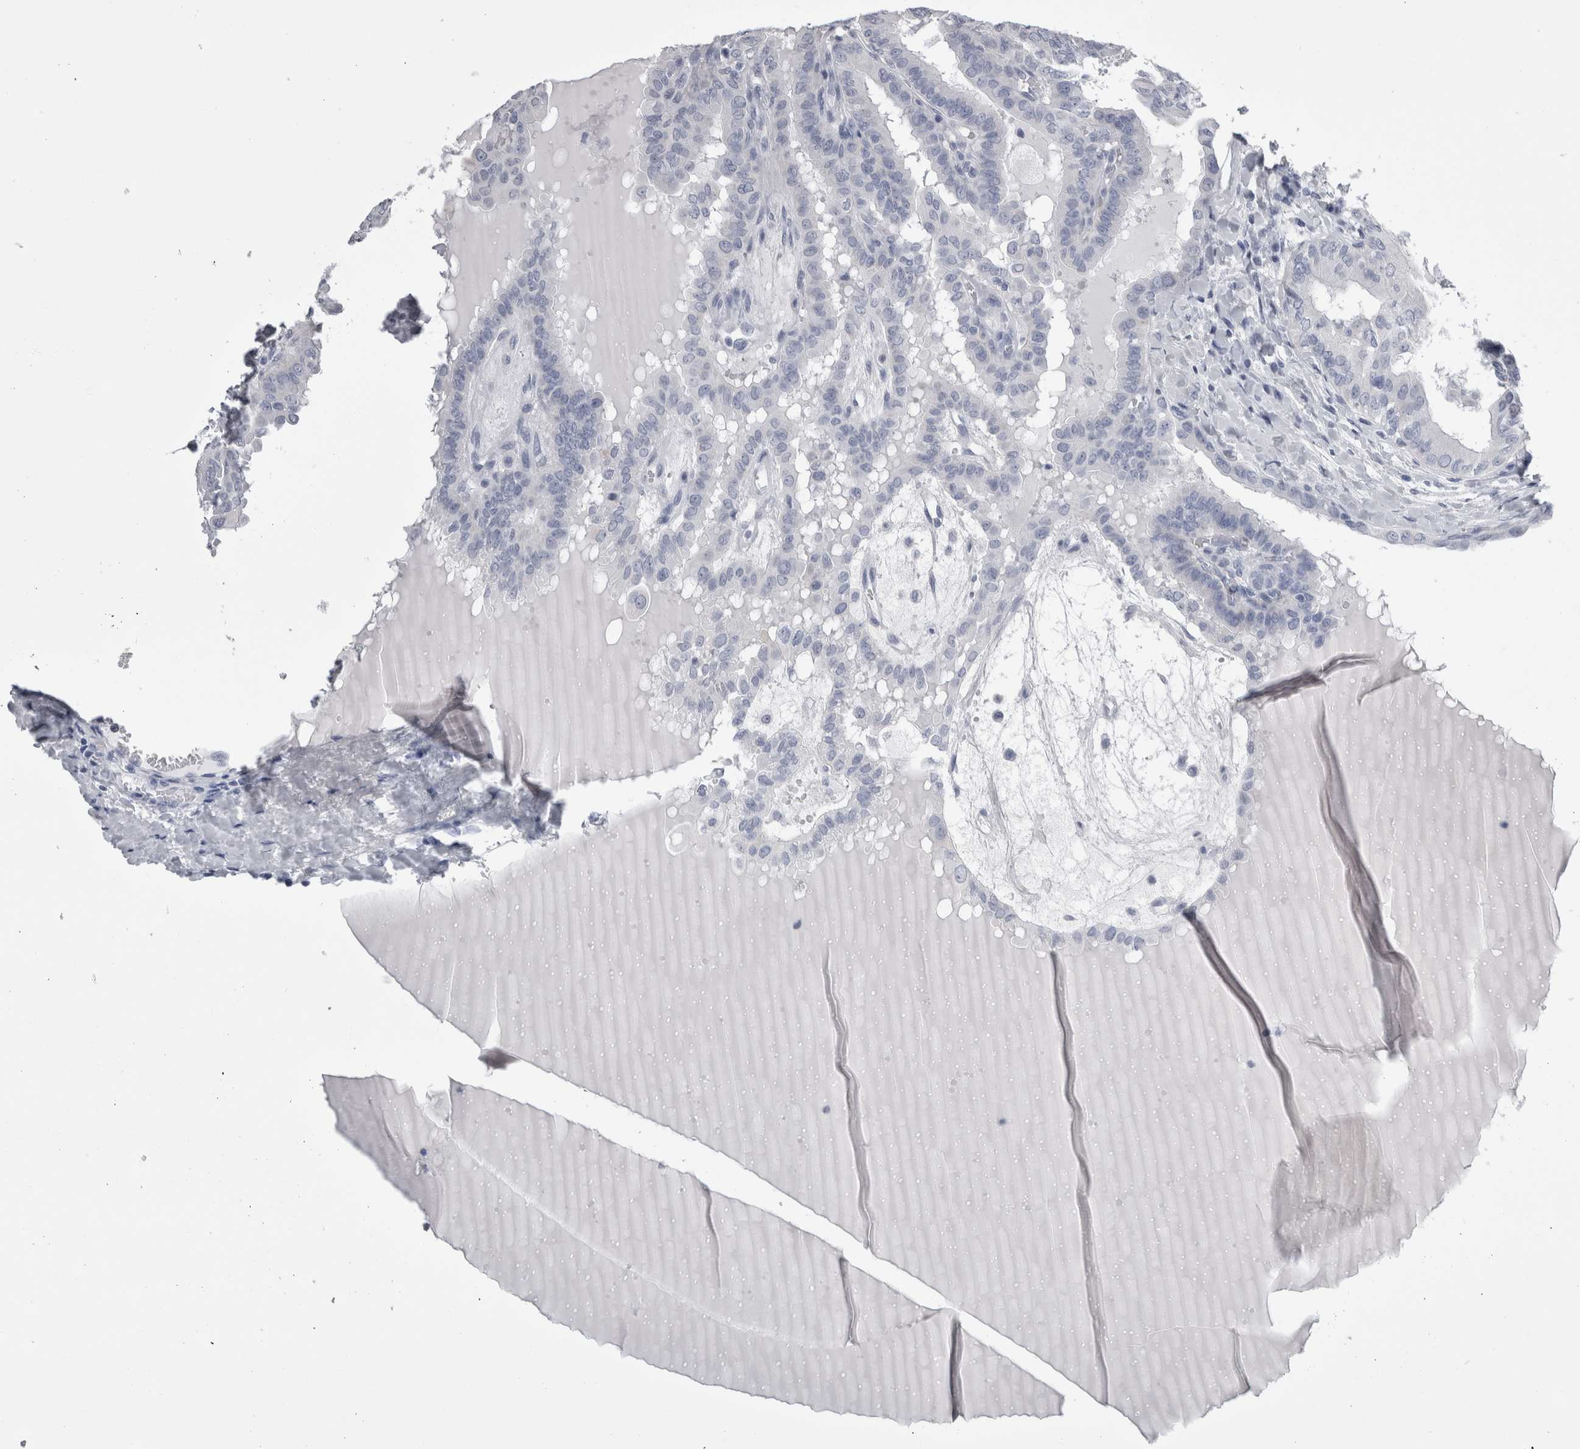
{"staining": {"intensity": "negative", "quantity": "none", "location": "none"}, "tissue": "thyroid cancer", "cell_type": "Tumor cells", "image_type": "cancer", "snomed": [{"axis": "morphology", "description": "Papillary adenocarcinoma, NOS"}, {"axis": "topography", "description": "Thyroid gland"}], "caption": "The micrograph shows no staining of tumor cells in thyroid cancer (papillary adenocarcinoma). The staining is performed using DAB brown chromogen with nuclei counter-stained in using hematoxylin.", "gene": "ALDH8A1", "patient": {"sex": "male", "age": 33}}